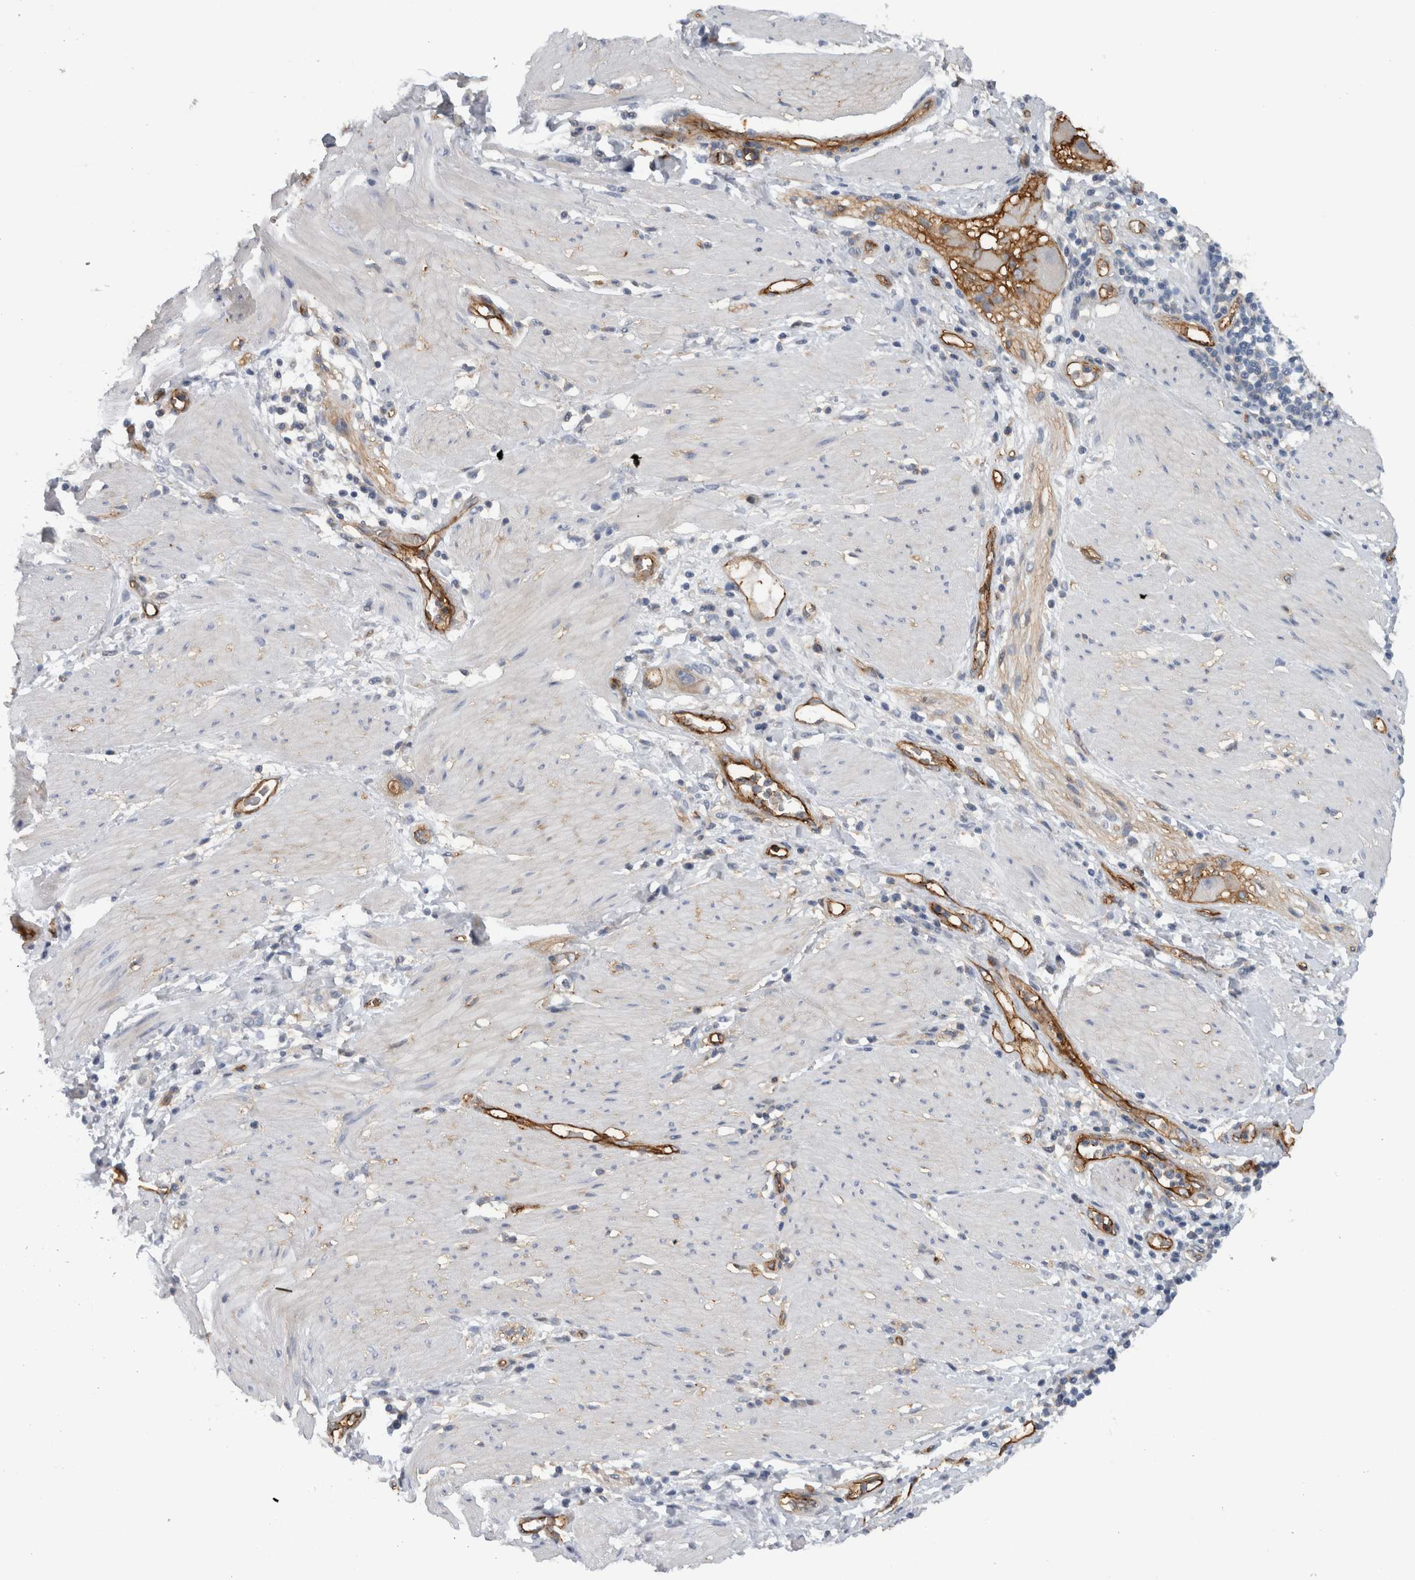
{"staining": {"intensity": "negative", "quantity": "none", "location": "none"}, "tissue": "stomach cancer", "cell_type": "Tumor cells", "image_type": "cancer", "snomed": [{"axis": "morphology", "description": "Adenocarcinoma, NOS"}, {"axis": "topography", "description": "Stomach"}, {"axis": "topography", "description": "Stomach, lower"}], "caption": "Immunohistochemical staining of human stomach cancer (adenocarcinoma) reveals no significant staining in tumor cells. The staining is performed using DAB (3,3'-diaminobenzidine) brown chromogen with nuclei counter-stained in using hematoxylin.", "gene": "CD59", "patient": {"sex": "female", "age": 48}}